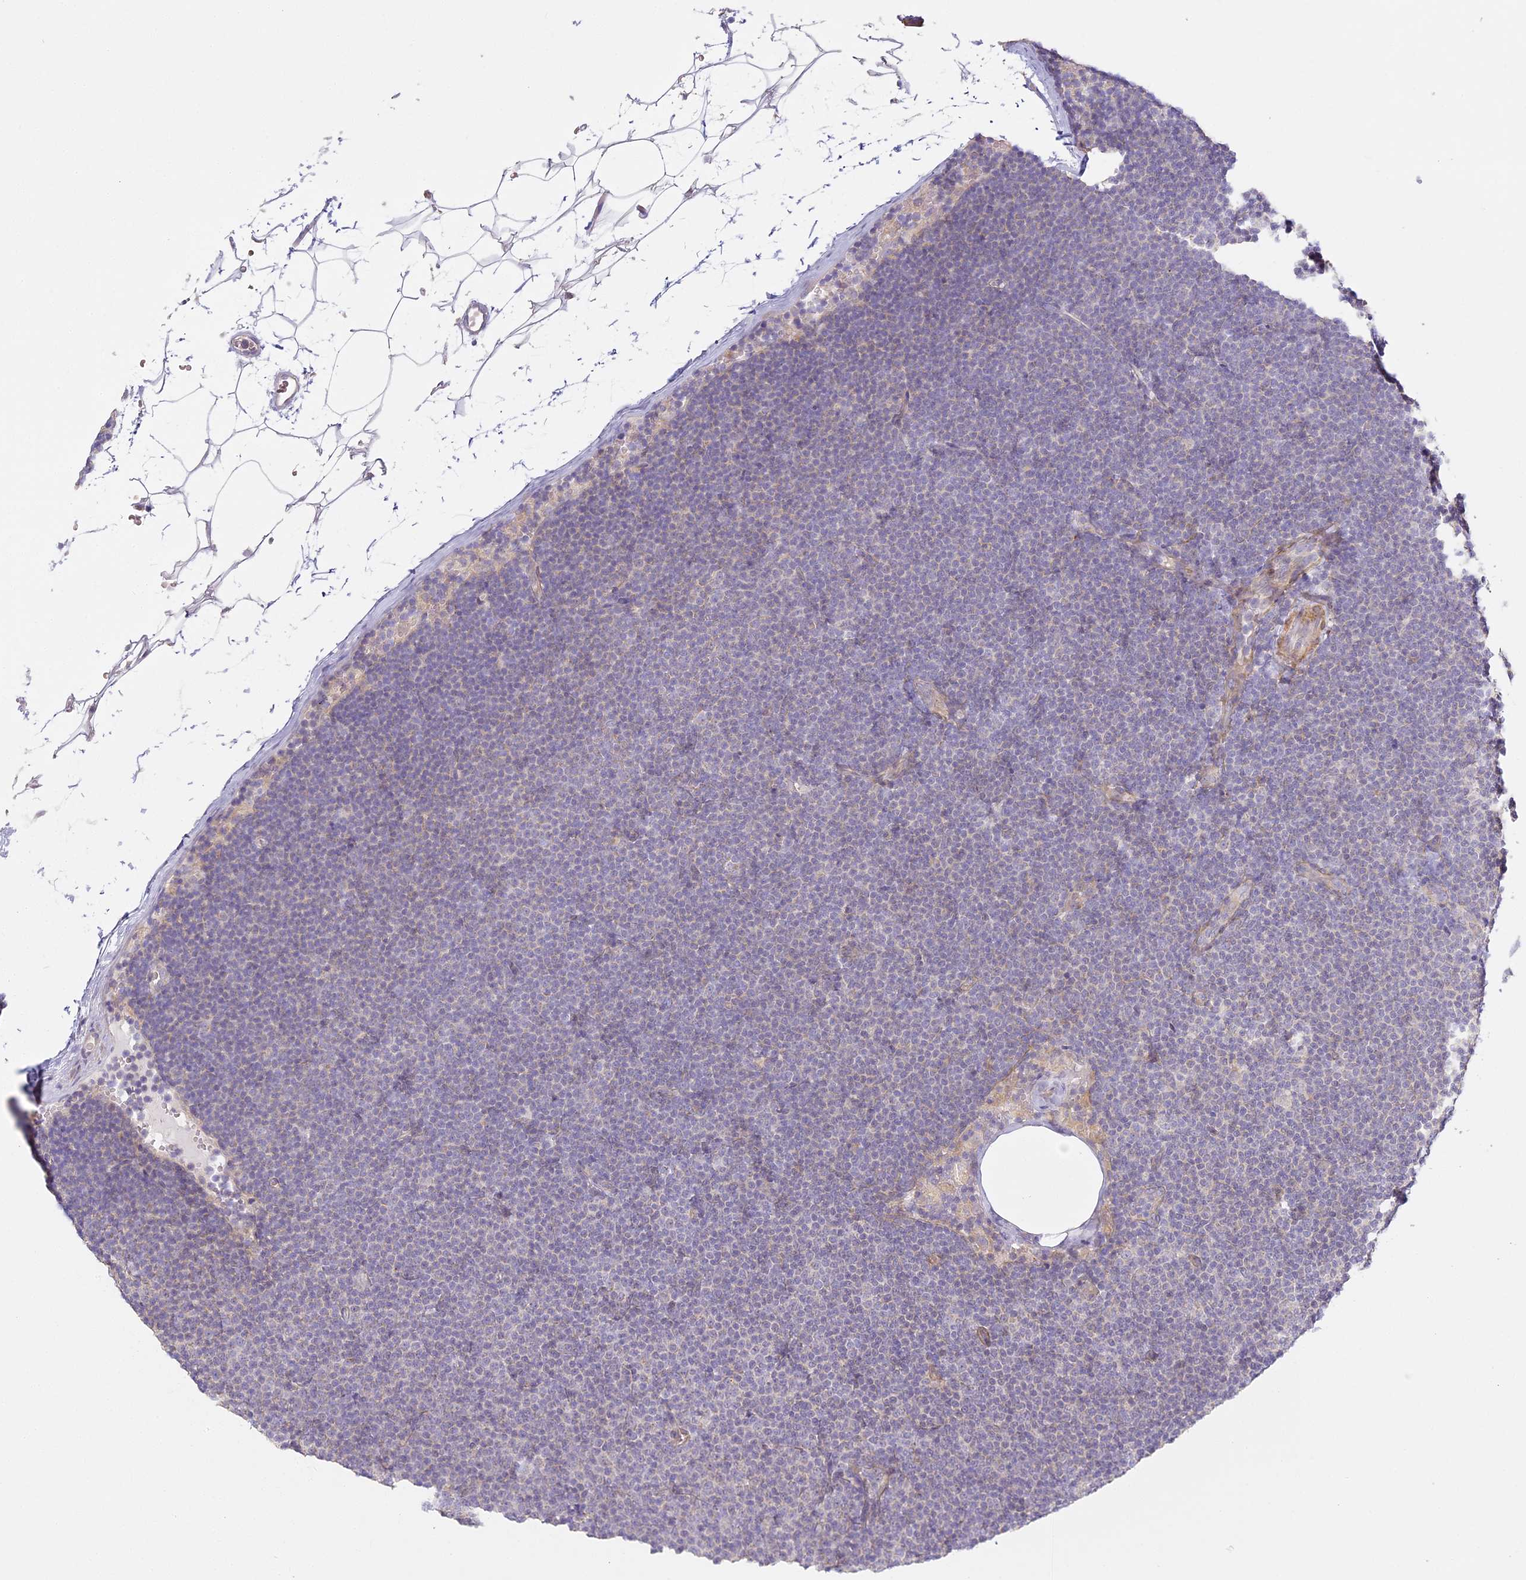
{"staining": {"intensity": "negative", "quantity": "none", "location": "none"}, "tissue": "lymphoma", "cell_type": "Tumor cells", "image_type": "cancer", "snomed": [{"axis": "morphology", "description": "Malignant lymphoma, non-Hodgkin's type, Low grade"}, {"axis": "topography", "description": "Lymph node"}], "caption": "A high-resolution image shows IHC staining of malignant lymphoma, non-Hodgkin's type (low-grade), which exhibits no significant staining in tumor cells.", "gene": "MED28", "patient": {"sex": "female", "age": 53}}